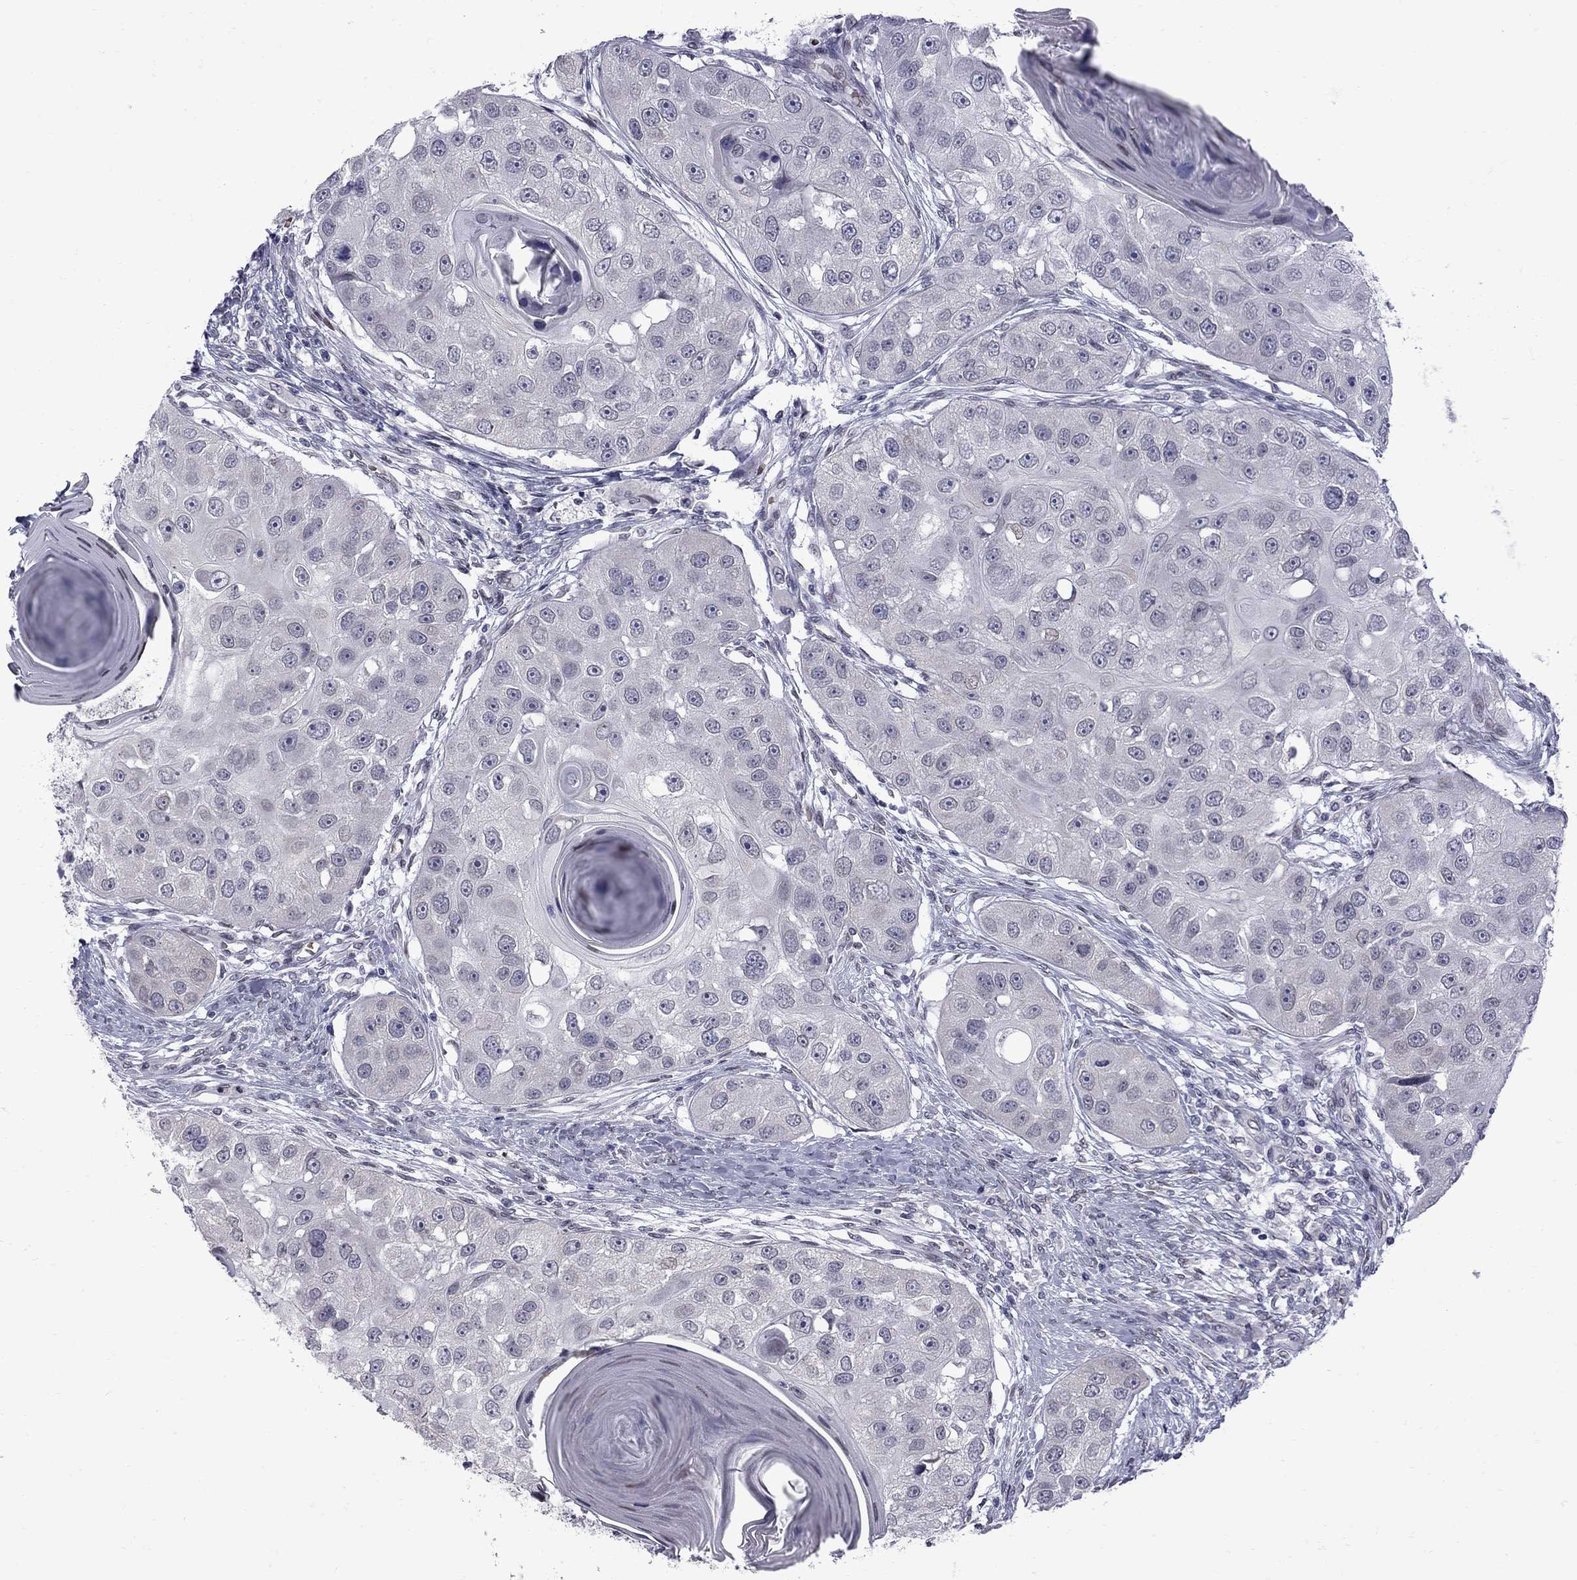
{"staining": {"intensity": "negative", "quantity": "none", "location": "none"}, "tissue": "head and neck cancer", "cell_type": "Tumor cells", "image_type": "cancer", "snomed": [{"axis": "morphology", "description": "Normal tissue, NOS"}, {"axis": "morphology", "description": "Squamous cell carcinoma, NOS"}, {"axis": "topography", "description": "Skeletal muscle"}, {"axis": "topography", "description": "Head-Neck"}], "caption": "IHC image of neoplastic tissue: human head and neck squamous cell carcinoma stained with DAB exhibits no significant protein expression in tumor cells.", "gene": "CLTCL1", "patient": {"sex": "male", "age": 51}}